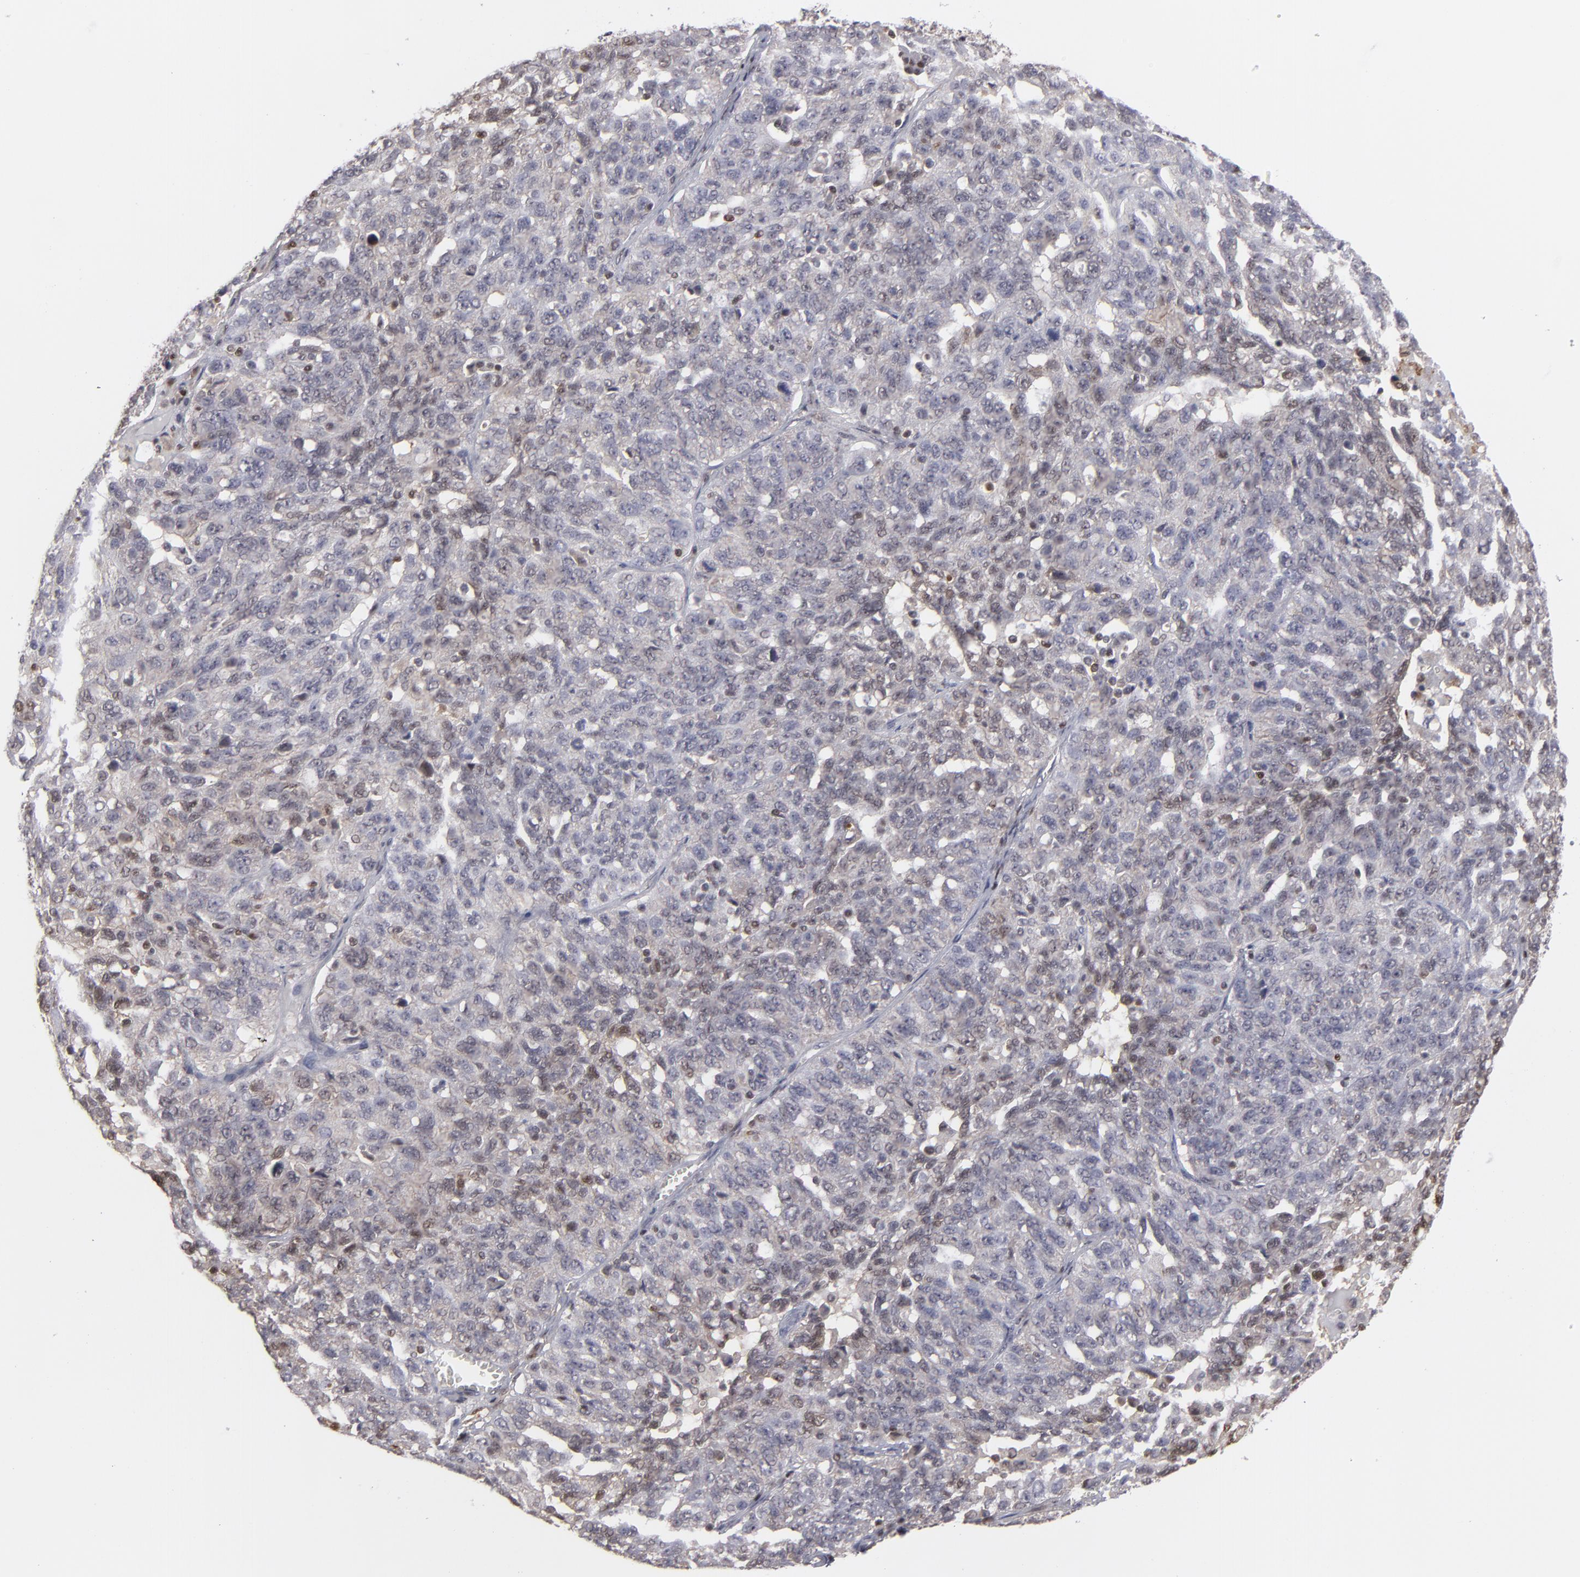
{"staining": {"intensity": "weak", "quantity": "<25%", "location": "cytoplasmic/membranous,nuclear"}, "tissue": "ovarian cancer", "cell_type": "Tumor cells", "image_type": "cancer", "snomed": [{"axis": "morphology", "description": "Cystadenocarcinoma, serous, NOS"}, {"axis": "topography", "description": "Ovary"}], "caption": "Immunohistochemistry of ovarian cancer (serous cystadenocarcinoma) reveals no staining in tumor cells.", "gene": "GSR", "patient": {"sex": "female", "age": 71}}